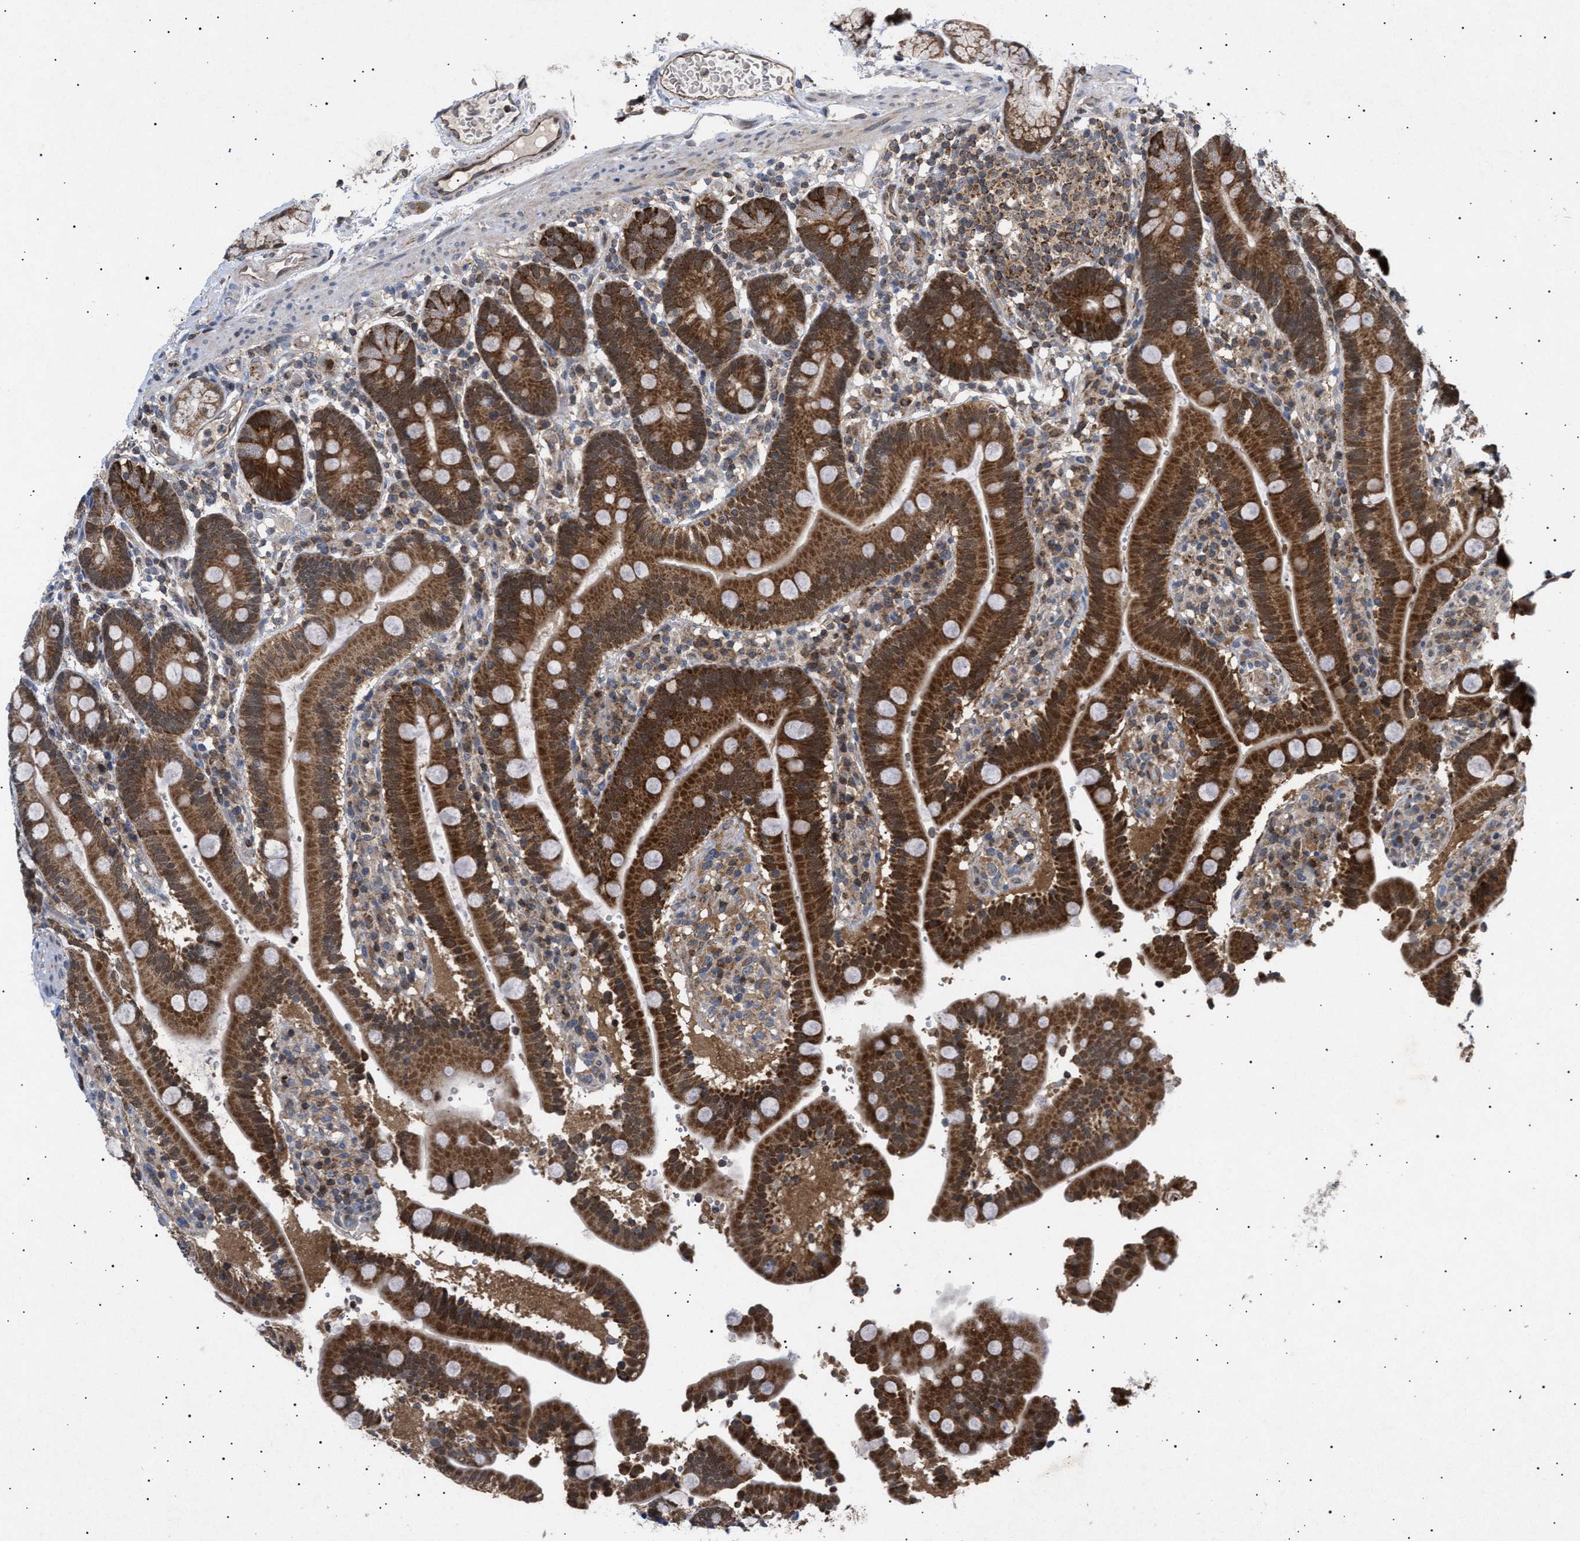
{"staining": {"intensity": "strong", "quantity": ">75%", "location": "cytoplasmic/membranous"}, "tissue": "duodenum", "cell_type": "Glandular cells", "image_type": "normal", "snomed": [{"axis": "morphology", "description": "Normal tissue, NOS"}, {"axis": "topography", "description": "Small intestine, NOS"}], "caption": "Immunohistochemistry (IHC) histopathology image of benign duodenum: duodenum stained using immunohistochemistry shows high levels of strong protein expression localized specifically in the cytoplasmic/membranous of glandular cells, appearing as a cytoplasmic/membranous brown color.", "gene": "SIRT5", "patient": {"sex": "female", "age": 71}}